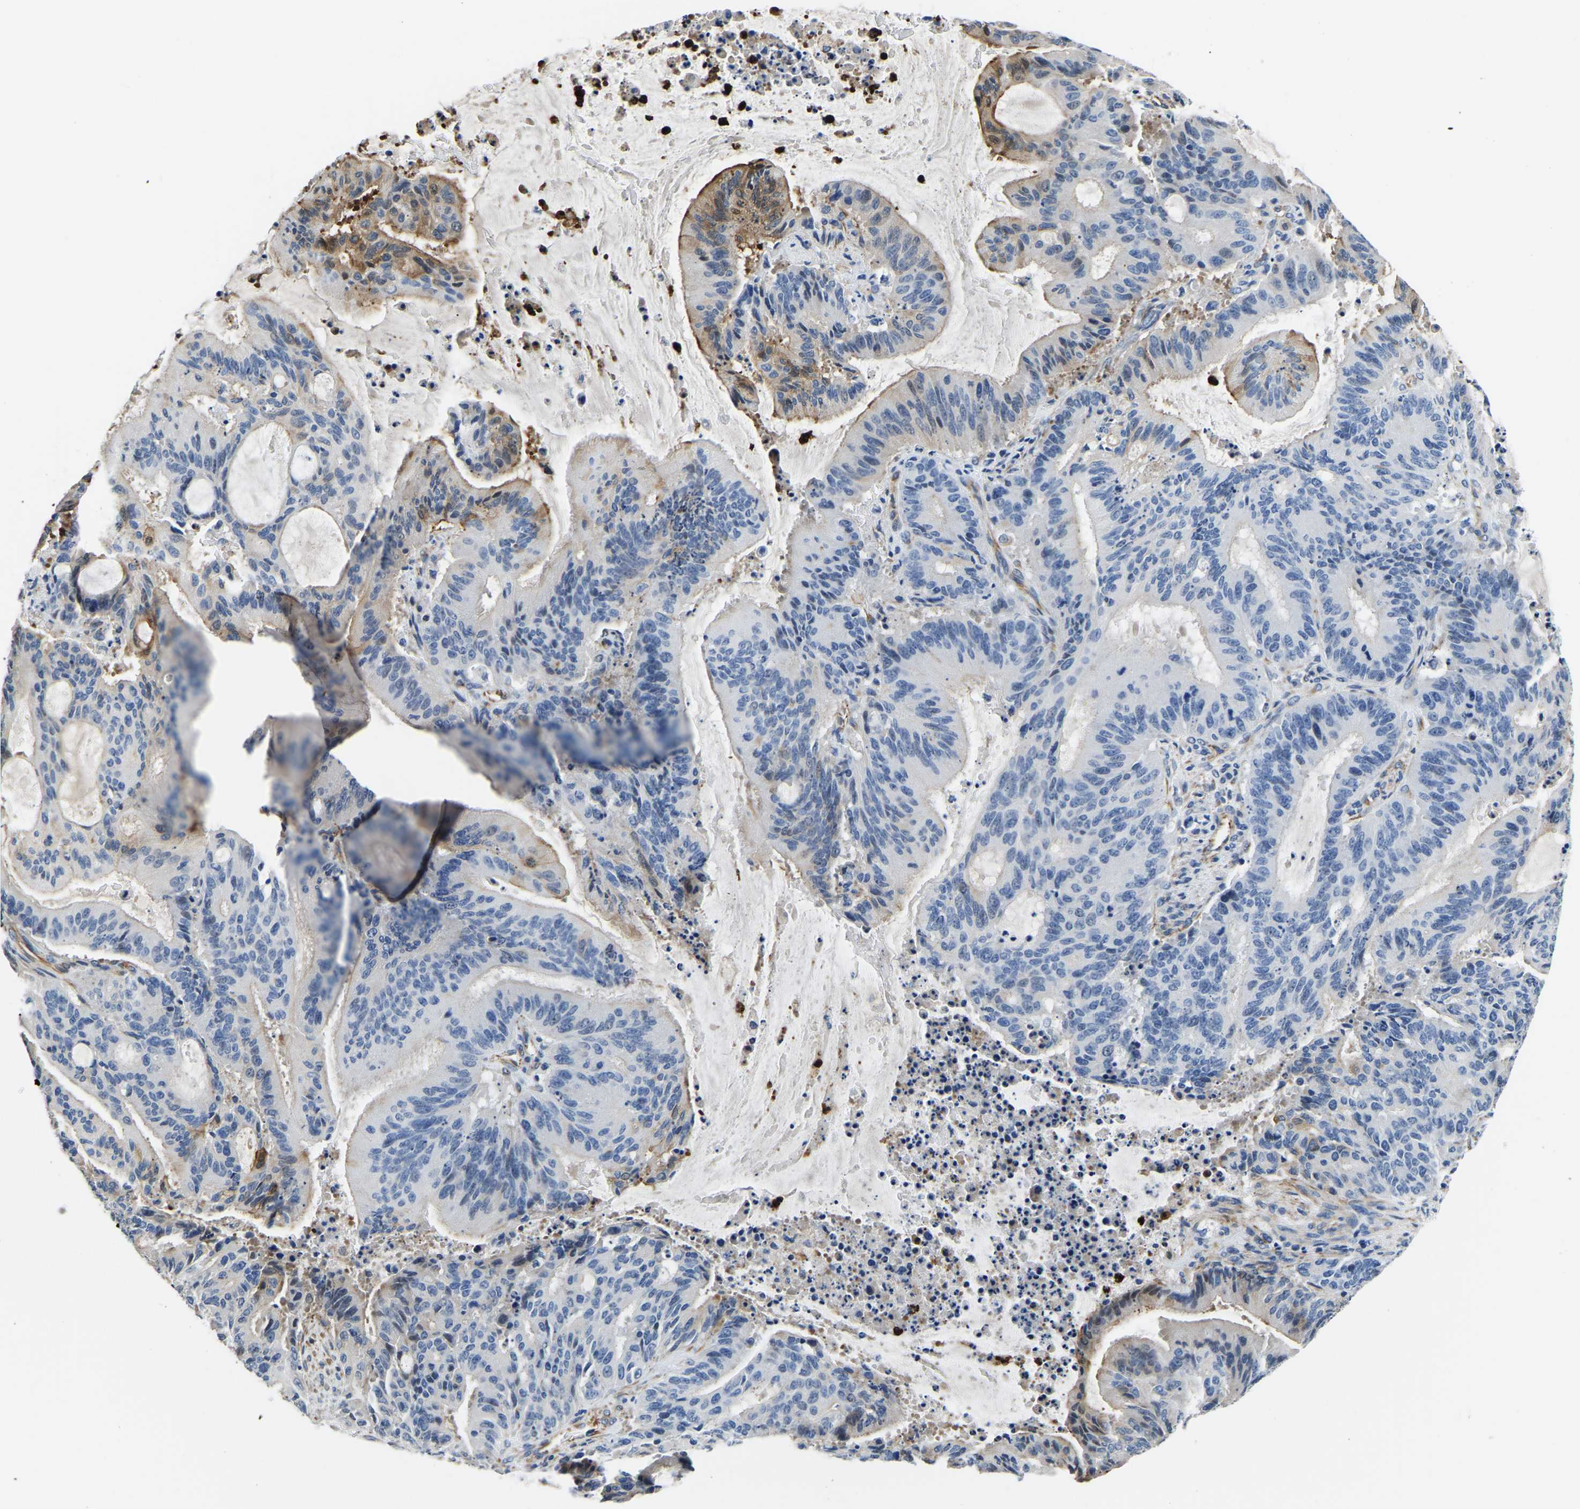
{"staining": {"intensity": "moderate", "quantity": "<25%", "location": "cytoplasmic/membranous"}, "tissue": "liver cancer", "cell_type": "Tumor cells", "image_type": "cancer", "snomed": [{"axis": "morphology", "description": "Normal tissue, NOS"}, {"axis": "morphology", "description": "Cholangiocarcinoma"}, {"axis": "topography", "description": "Liver"}, {"axis": "topography", "description": "Peripheral nerve tissue"}], "caption": "The photomicrograph demonstrates staining of cholangiocarcinoma (liver), revealing moderate cytoplasmic/membranous protein positivity (brown color) within tumor cells.", "gene": "MS4A3", "patient": {"sex": "female", "age": 73}}